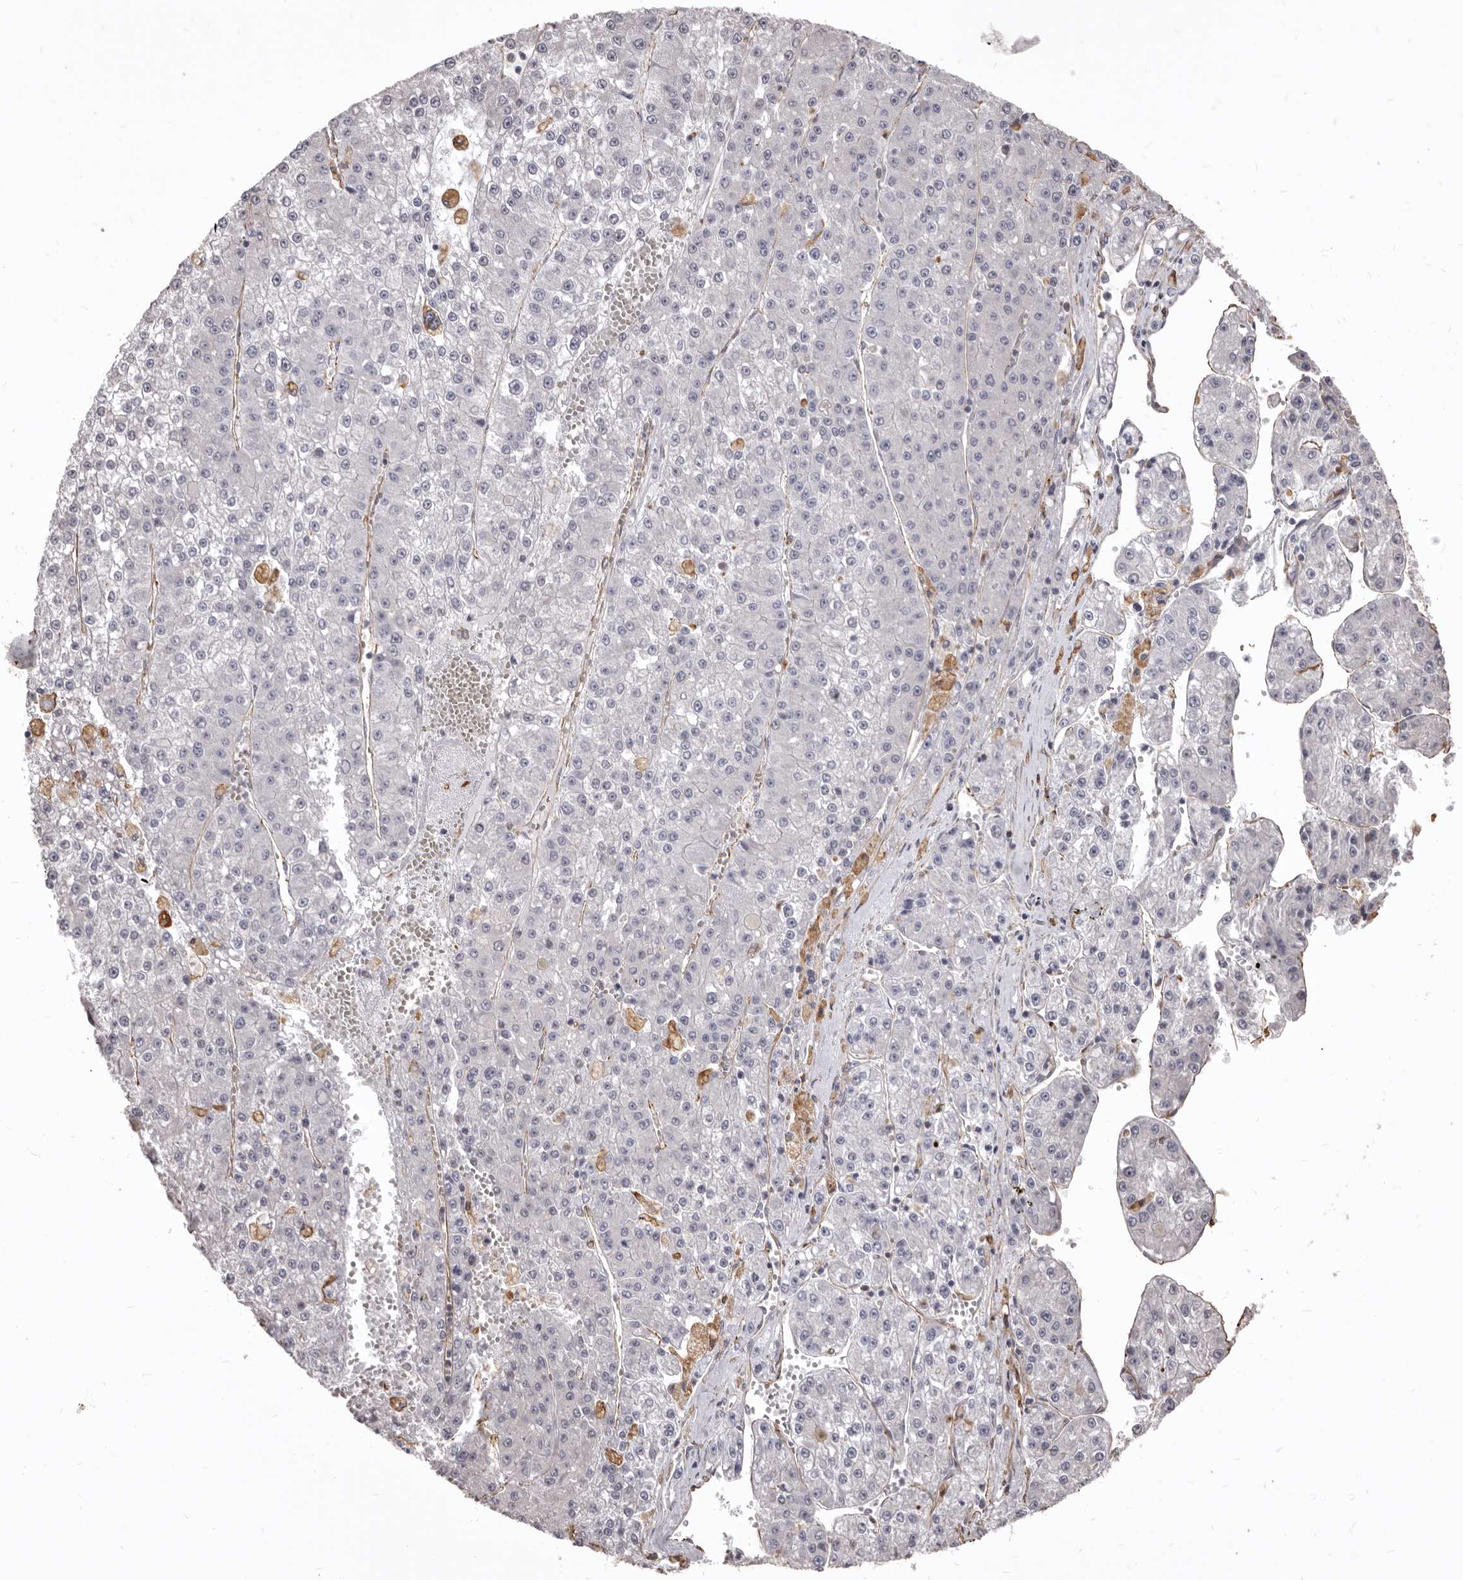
{"staining": {"intensity": "negative", "quantity": "none", "location": "none"}, "tissue": "liver cancer", "cell_type": "Tumor cells", "image_type": "cancer", "snomed": [{"axis": "morphology", "description": "Carcinoma, Hepatocellular, NOS"}, {"axis": "topography", "description": "Liver"}], "caption": "Image shows no protein staining in tumor cells of liver cancer tissue. Nuclei are stained in blue.", "gene": "MTURN", "patient": {"sex": "female", "age": 73}}